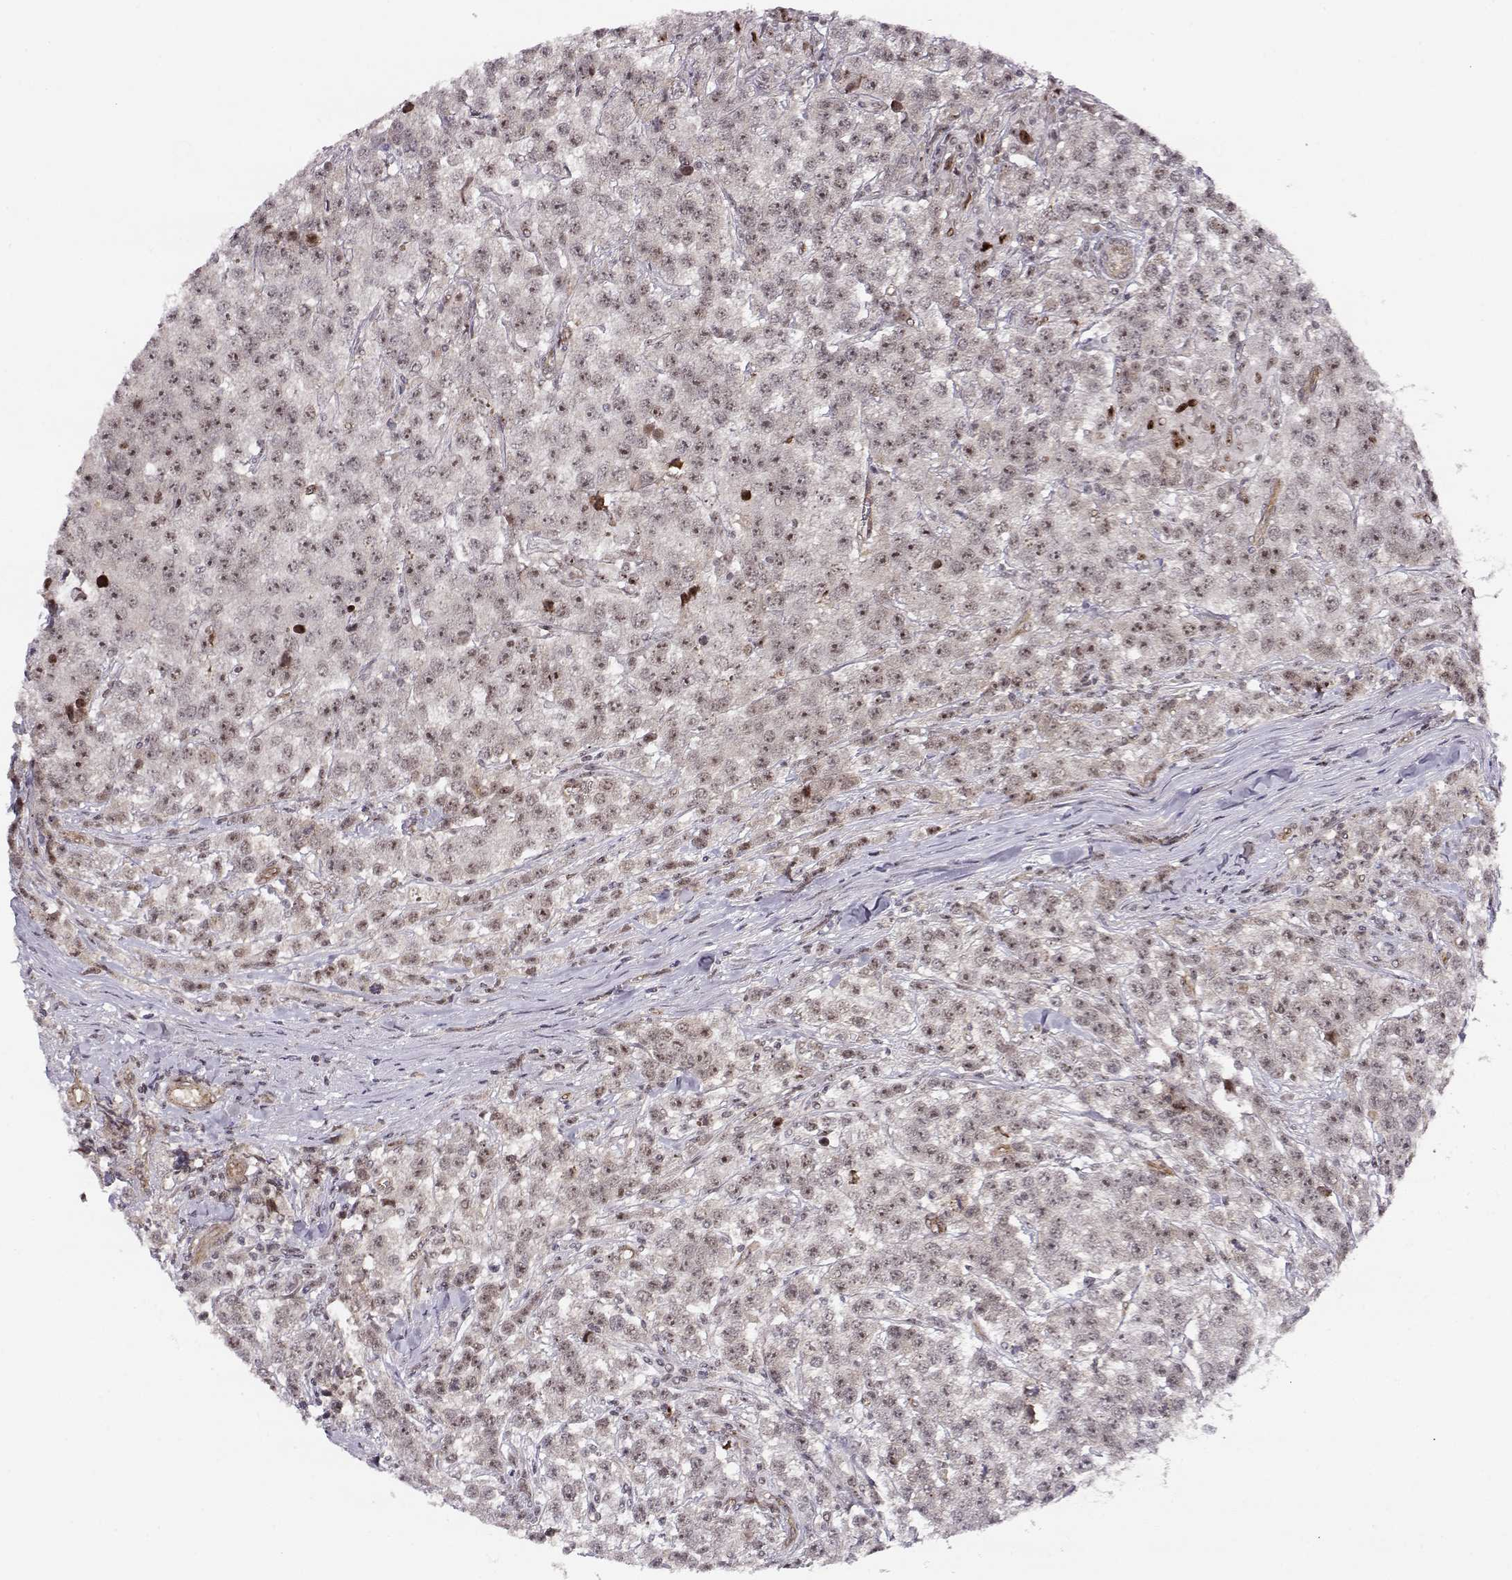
{"staining": {"intensity": "weak", "quantity": ">75%", "location": "nuclear"}, "tissue": "testis cancer", "cell_type": "Tumor cells", "image_type": "cancer", "snomed": [{"axis": "morphology", "description": "Seminoma, NOS"}, {"axis": "topography", "description": "Testis"}], "caption": "Immunohistochemistry (IHC) micrograph of human testis seminoma stained for a protein (brown), which shows low levels of weak nuclear expression in about >75% of tumor cells.", "gene": "CIR1", "patient": {"sex": "male", "age": 59}}